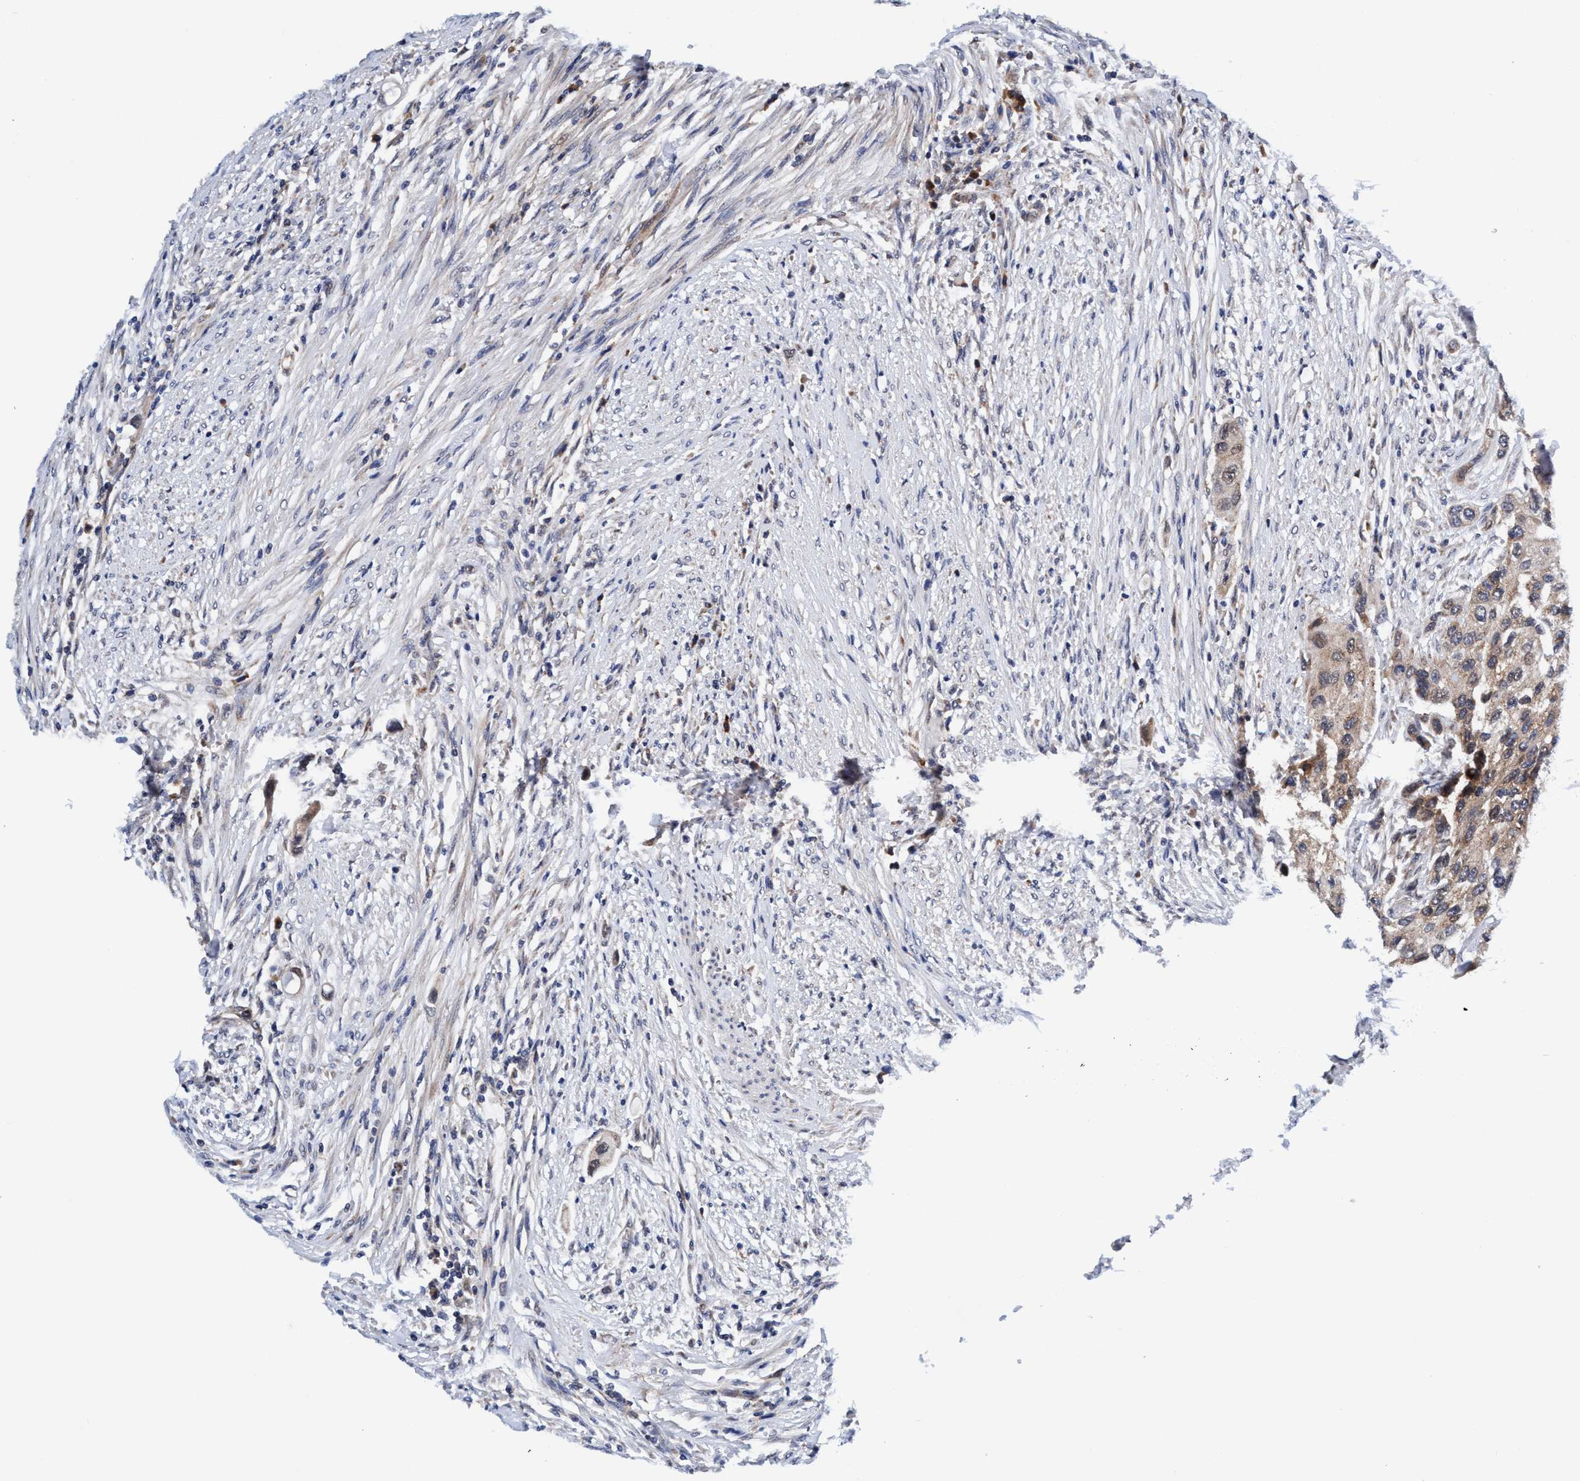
{"staining": {"intensity": "weak", "quantity": "<25%", "location": "cytoplasmic/membranous"}, "tissue": "urothelial cancer", "cell_type": "Tumor cells", "image_type": "cancer", "snomed": [{"axis": "morphology", "description": "Urothelial carcinoma, High grade"}, {"axis": "topography", "description": "Urinary bladder"}], "caption": "Immunohistochemistry (IHC) of urothelial cancer demonstrates no staining in tumor cells.", "gene": "AGAP2", "patient": {"sex": "female", "age": 56}}